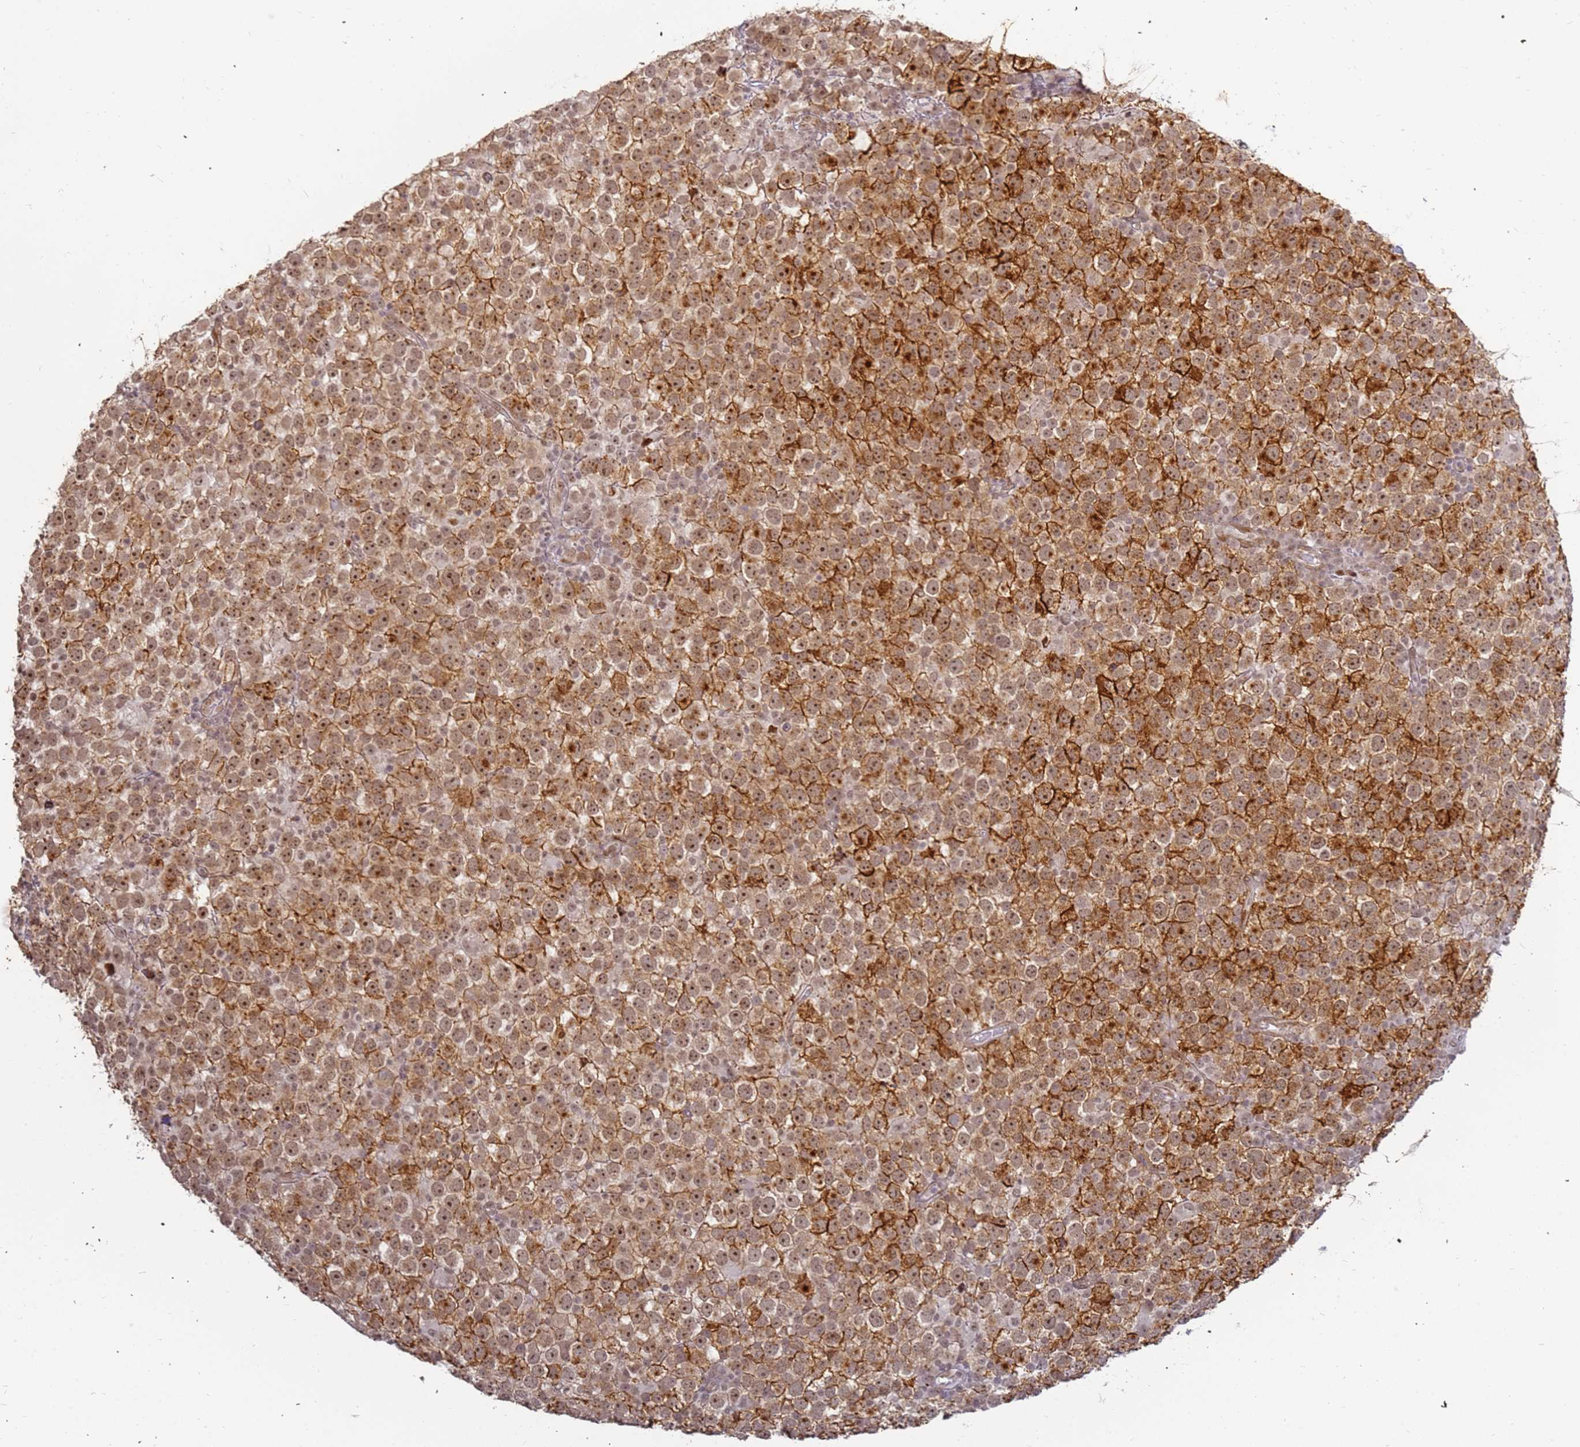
{"staining": {"intensity": "moderate", "quantity": ">75%", "location": "nuclear"}, "tissue": "testis cancer", "cell_type": "Tumor cells", "image_type": "cancer", "snomed": [{"axis": "morphology", "description": "Seminoma, NOS"}, {"axis": "topography", "description": "Testis"}], "caption": "Immunohistochemistry (IHC) histopathology image of neoplastic tissue: testis seminoma stained using immunohistochemistry (IHC) displays medium levels of moderate protein expression localized specifically in the nuclear of tumor cells, appearing as a nuclear brown color.", "gene": "ABCA2", "patient": {"sex": "male", "age": 65}}